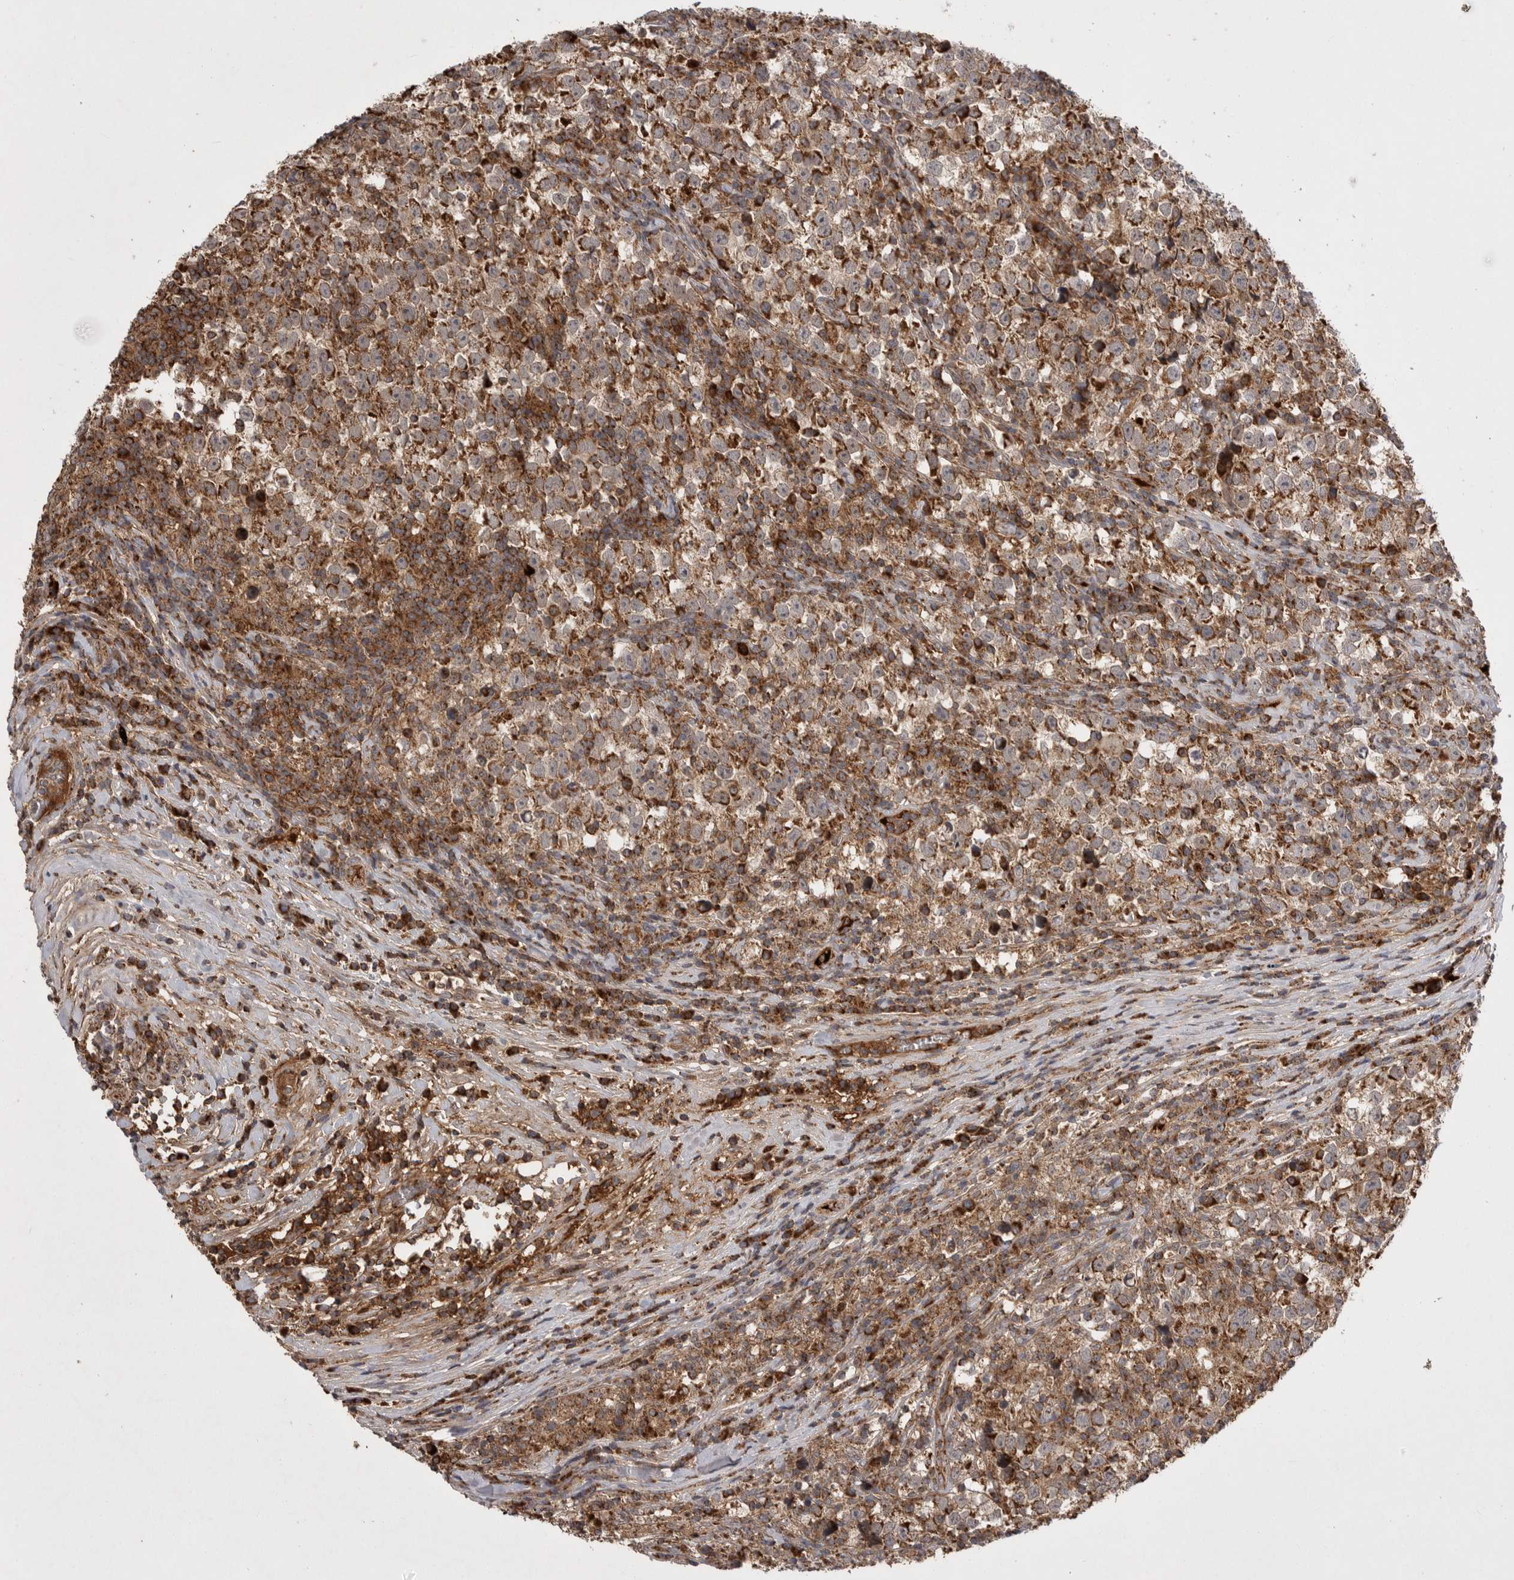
{"staining": {"intensity": "moderate", "quantity": ">75%", "location": "cytoplasmic/membranous"}, "tissue": "testis cancer", "cell_type": "Tumor cells", "image_type": "cancer", "snomed": [{"axis": "morphology", "description": "Normal tissue, NOS"}, {"axis": "morphology", "description": "Seminoma, NOS"}, {"axis": "topography", "description": "Testis"}], "caption": "A brown stain highlights moderate cytoplasmic/membranous positivity of a protein in human seminoma (testis) tumor cells.", "gene": "KYAT3", "patient": {"sex": "male", "age": 43}}